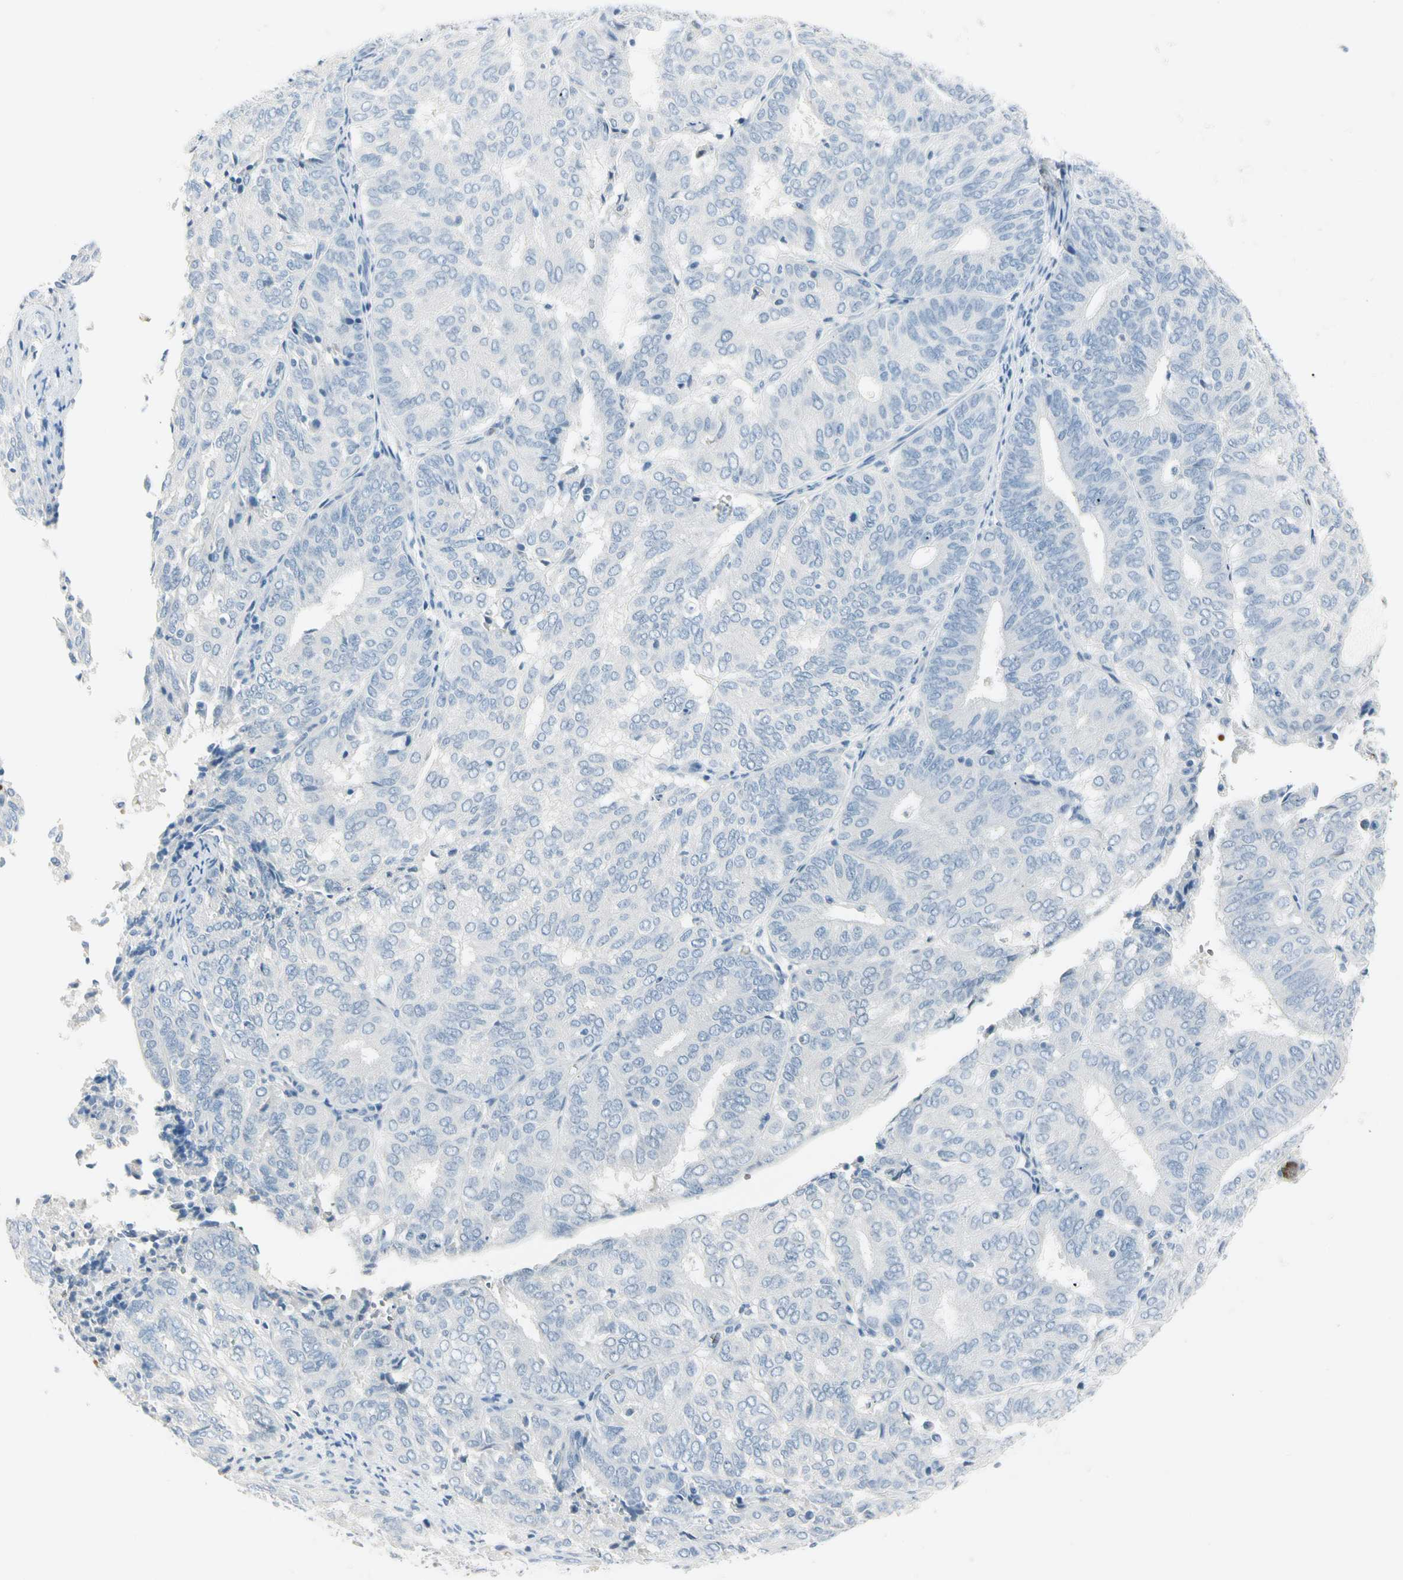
{"staining": {"intensity": "negative", "quantity": "none", "location": "none"}, "tissue": "endometrial cancer", "cell_type": "Tumor cells", "image_type": "cancer", "snomed": [{"axis": "morphology", "description": "Adenocarcinoma, NOS"}, {"axis": "topography", "description": "Uterus"}], "caption": "Protein analysis of endometrial cancer (adenocarcinoma) shows no significant positivity in tumor cells.", "gene": "CA1", "patient": {"sex": "female", "age": 60}}